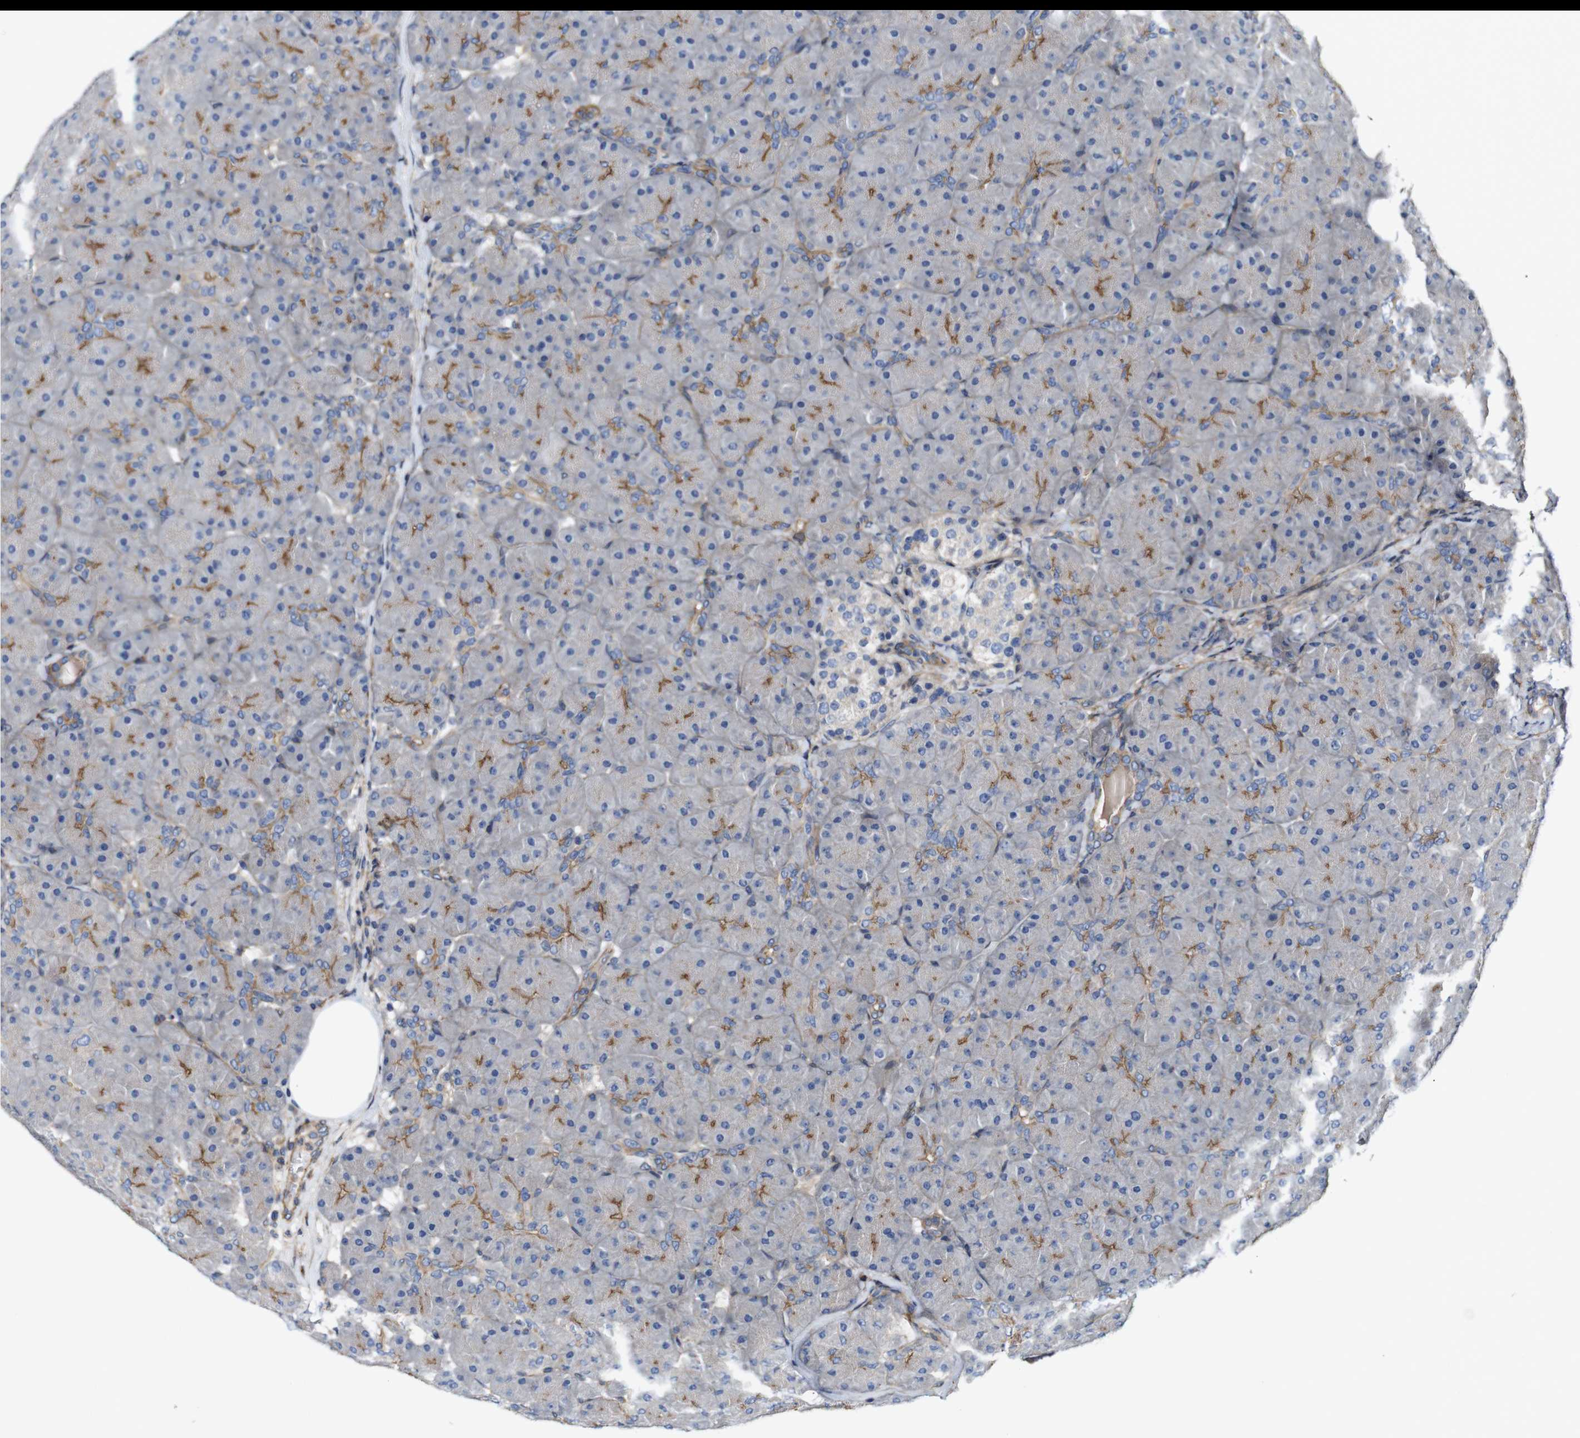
{"staining": {"intensity": "moderate", "quantity": "<25%", "location": "cytoplasmic/membranous"}, "tissue": "pancreas", "cell_type": "Exocrine glandular cells", "image_type": "normal", "snomed": [{"axis": "morphology", "description": "Normal tissue, NOS"}, {"axis": "topography", "description": "Pancreas"}], "caption": "A high-resolution micrograph shows IHC staining of benign pancreas, which displays moderate cytoplasmic/membranous staining in about <25% of exocrine glandular cells.", "gene": "GSDME", "patient": {"sex": "male", "age": 66}}